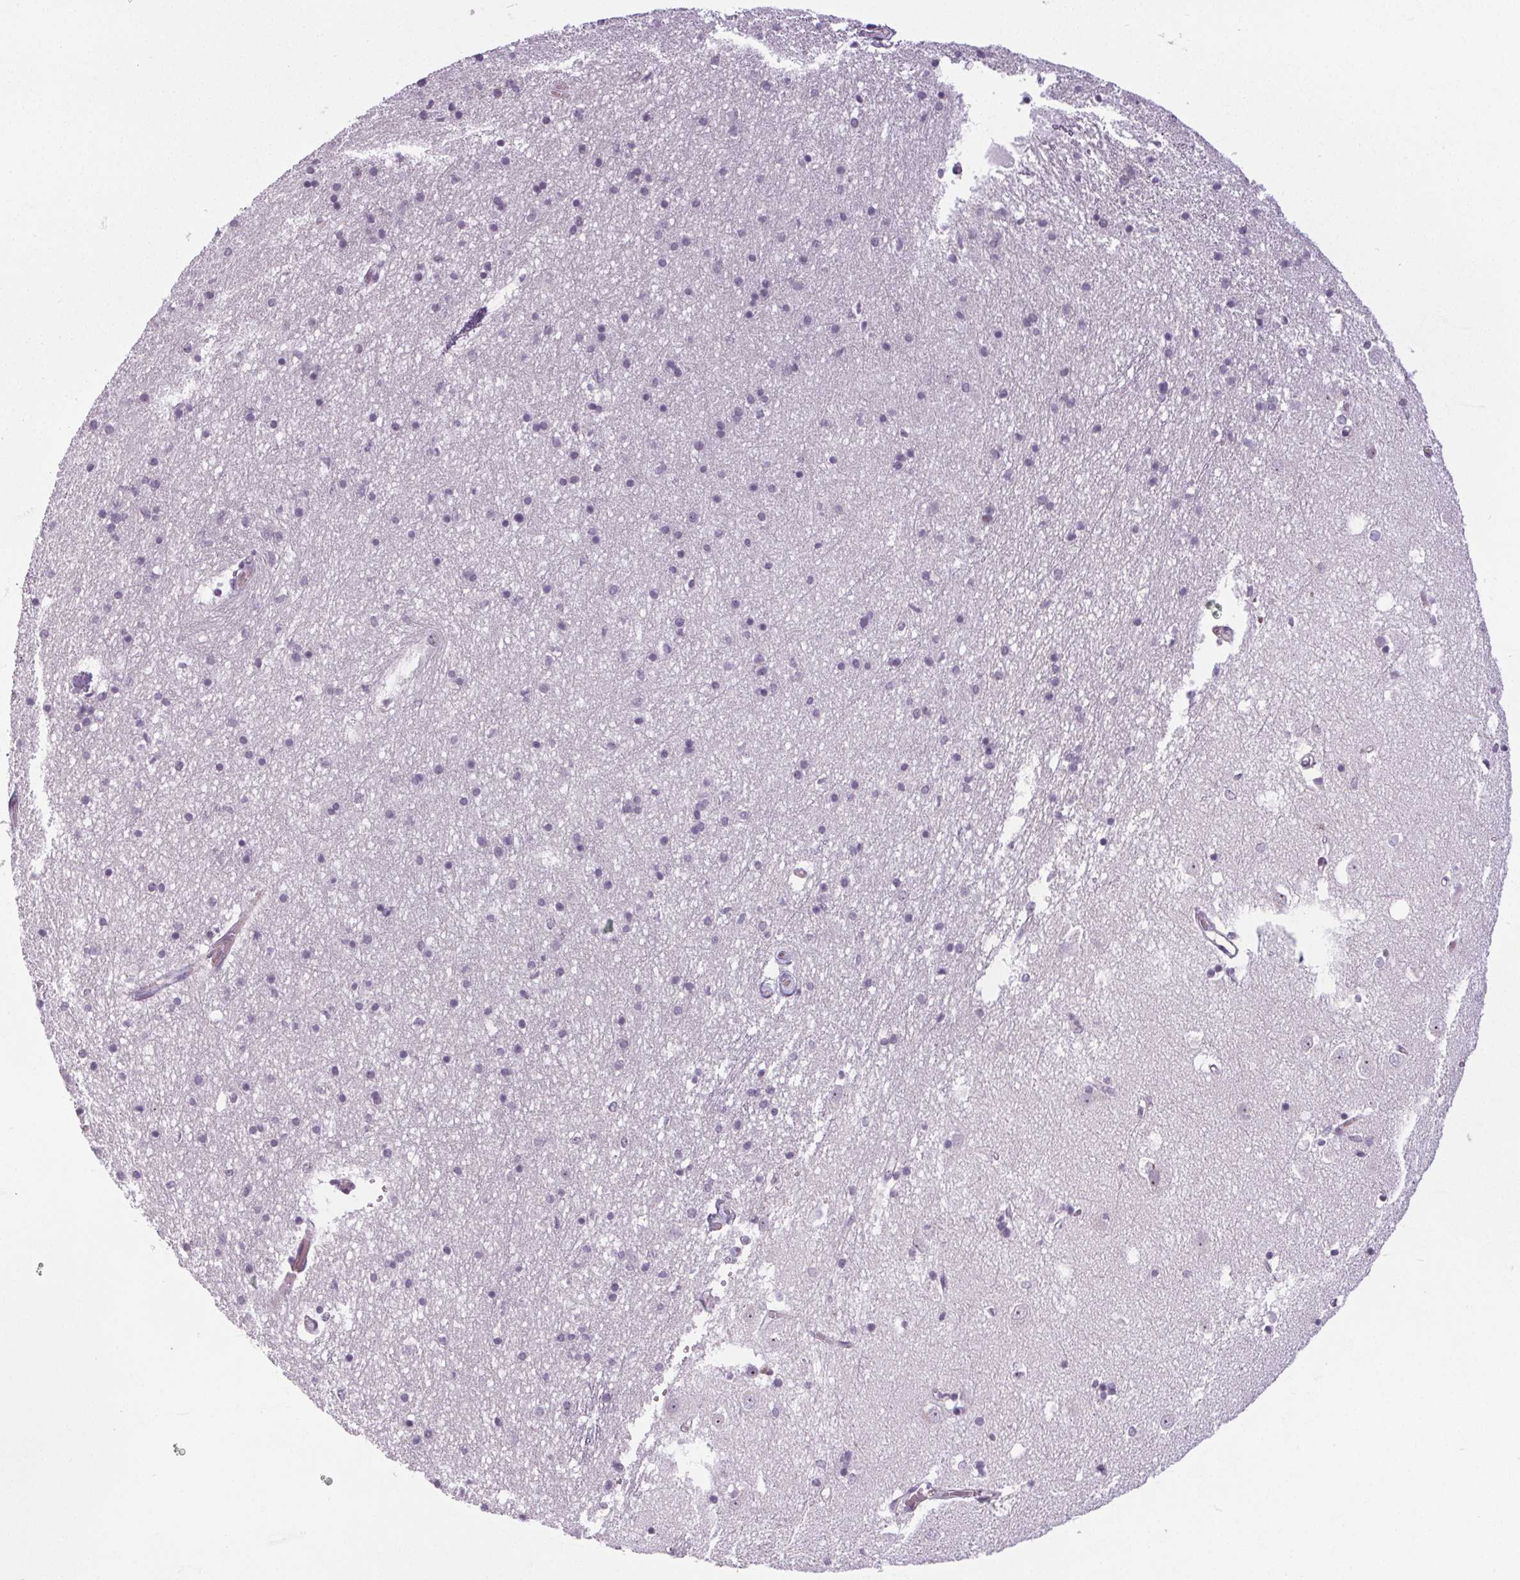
{"staining": {"intensity": "negative", "quantity": "none", "location": "none"}, "tissue": "caudate", "cell_type": "Glial cells", "image_type": "normal", "snomed": [{"axis": "morphology", "description": "Normal tissue, NOS"}, {"axis": "topography", "description": "Lateral ventricle wall"}], "caption": "Immunohistochemistry (IHC) micrograph of normal caudate: caudate stained with DAB reveals no significant protein expression in glial cells. The staining was performed using DAB (3,3'-diaminobenzidine) to visualize the protein expression in brown, while the nuclei were stained in blue with hematoxylin (Magnification: 20x).", "gene": "NOLC1", "patient": {"sex": "male", "age": 54}}